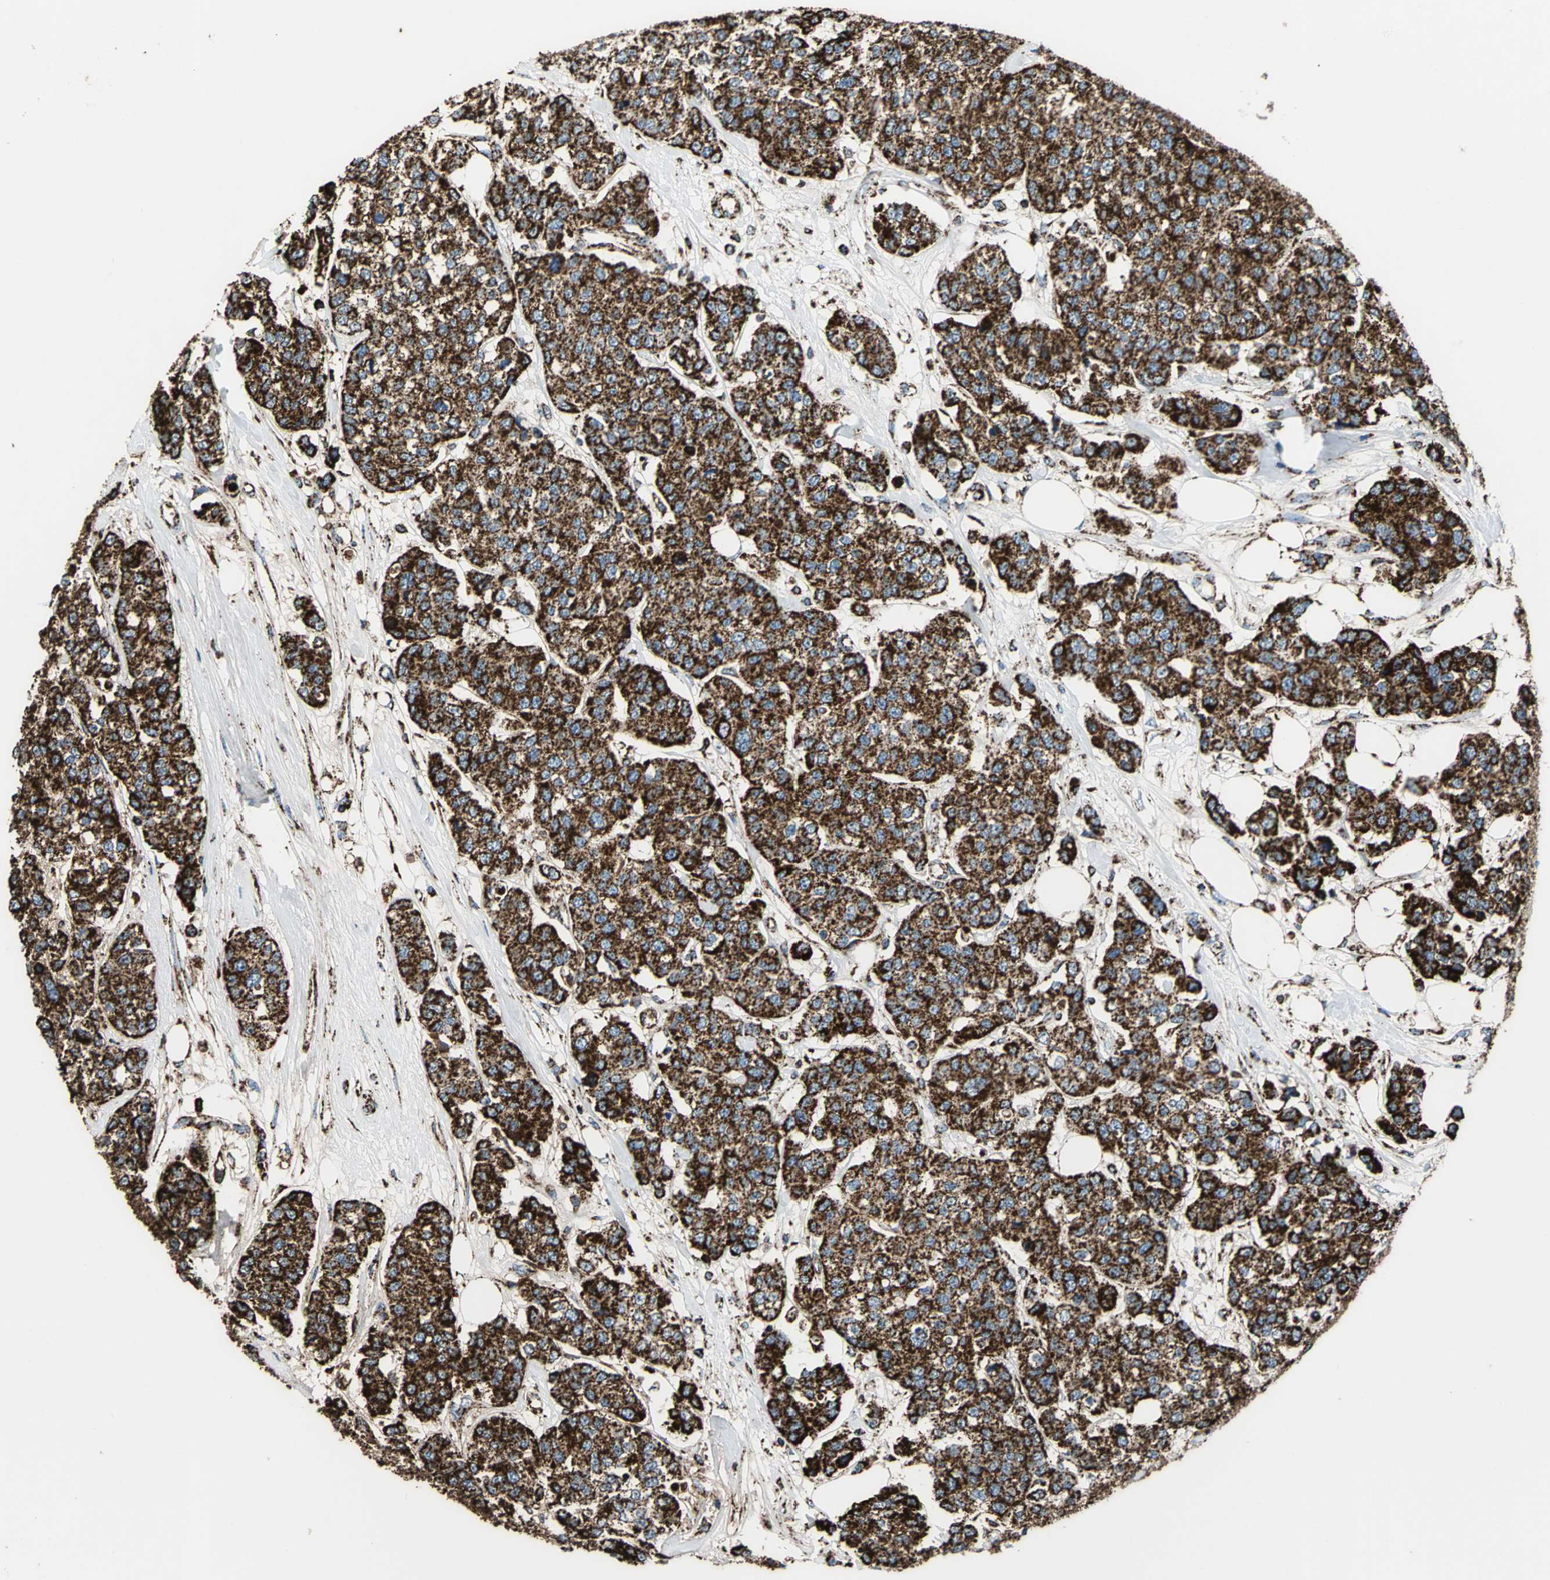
{"staining": {"intensity": "strong", "quantity": ">75%", "location": "cytoplasmic/membranous"}, "tissue": "breast cancer", "cell_type": "Tumor cells", "image_type": "cancer", "snomed": [{"axis": "morphology", "description": "Duct carcinoma"}, {"axis": "topography", "description": "Breast"}], "caption": "IHC image of neoplastic tissue: human intraductal carcinoma (breast) stained using immunohistochemistry (IHC) displays high levels of strong protein expression localized specifically in the cytoplasmic/membranous of tumor cells, appearing as a cytoplasmic/membranous brown color.", "gene": "ECH1", "patient": {"sex": "female", "age": 51}}